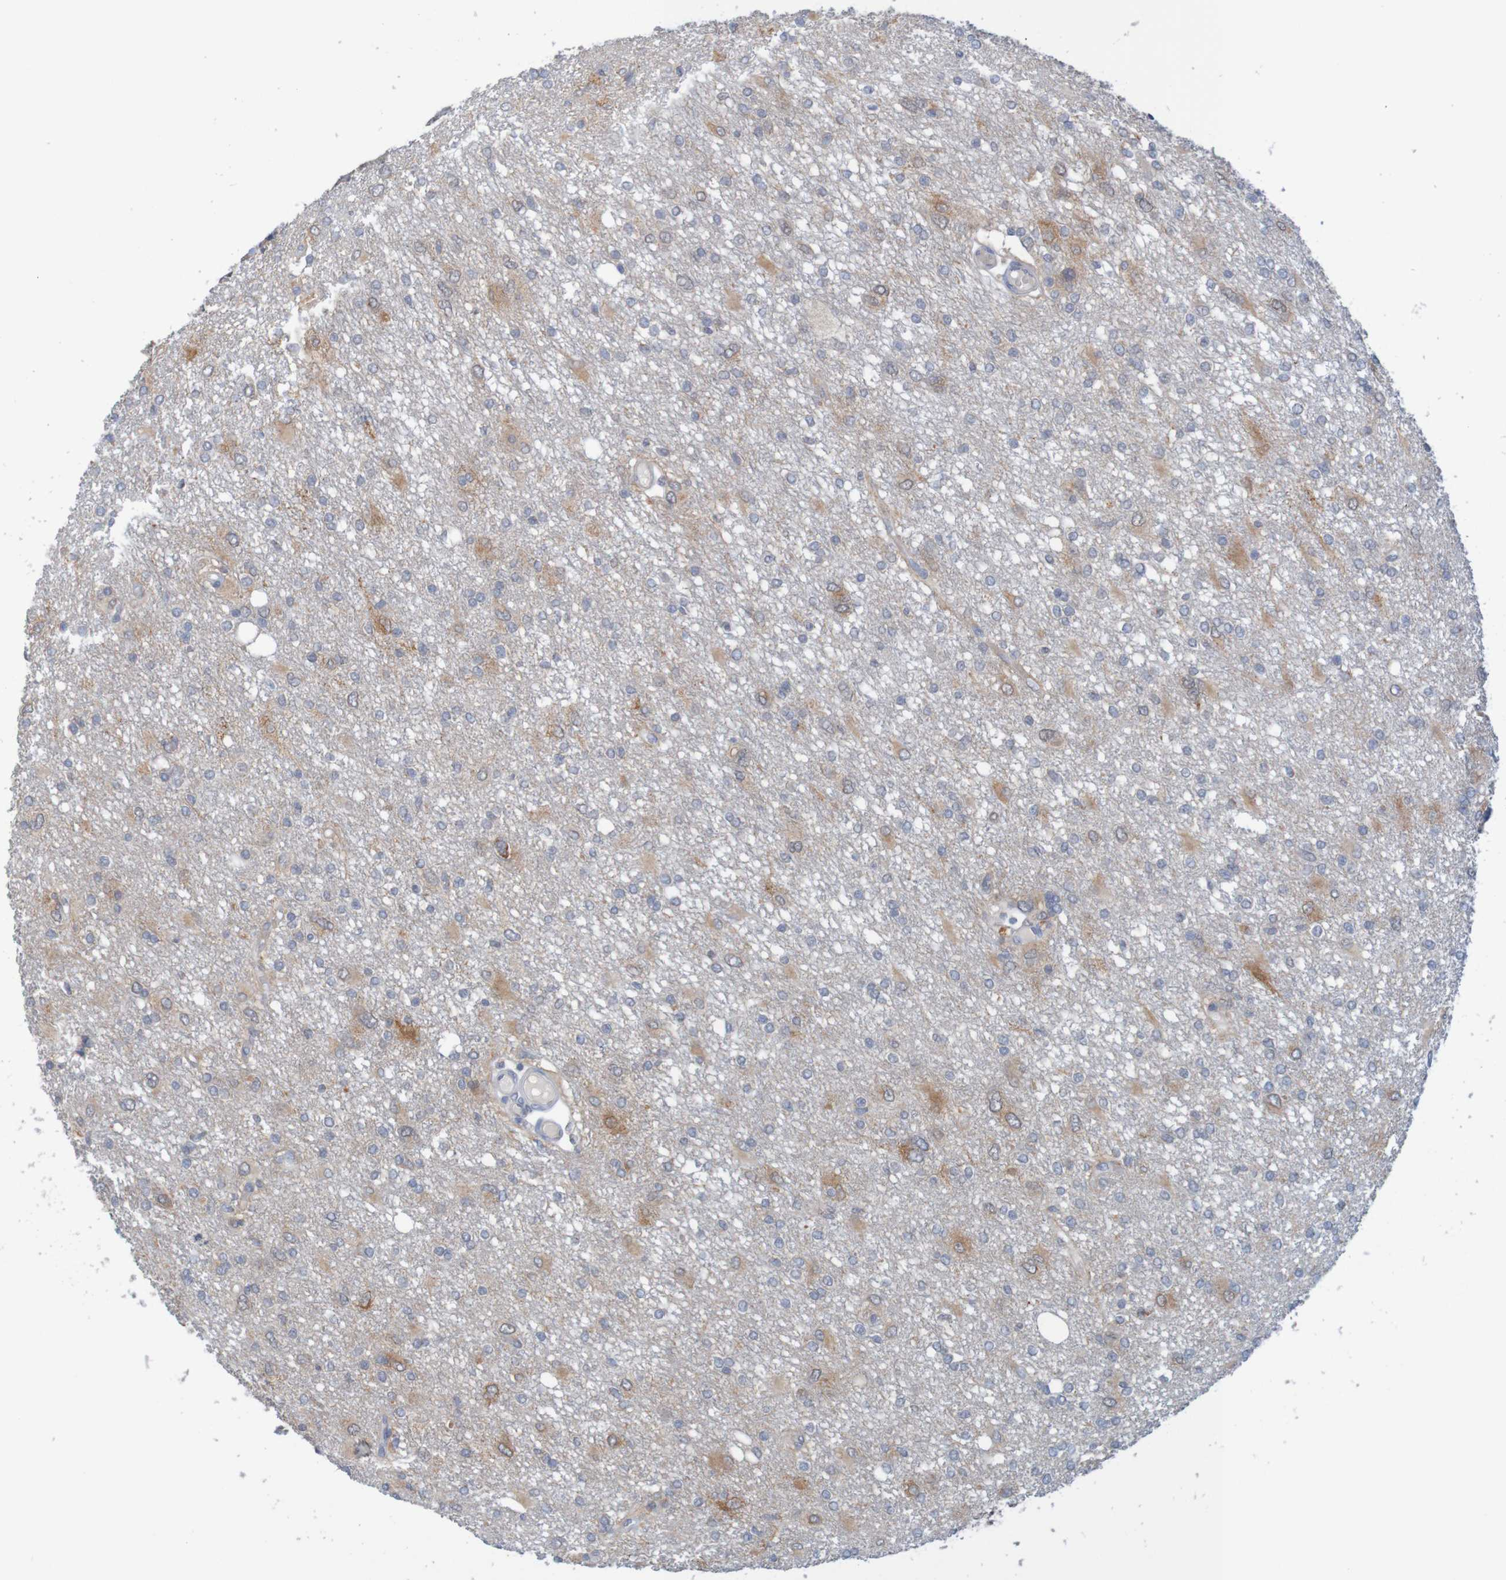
{"staining": {"intensity": "moderate", "quantity": "<25%", "location": "cytoplasmic/membranous"}, "tissue": "glioma", "cell_type": "Tumor cells", "image_type": "cancer", "snomed": [{"axis": "morphology", "description": "Glioma, malignant, High grade"}, {"axis": "topography", "description": "Brain"}], "caption": "IHC staining of glioma, which shows low levels of moderate cytoplasmic/membranous positivity in approximately <25% of tumor cells indicating moderate cytoplasmic/membranous protein staining. The staining was performed using DAB (brown) for protein detection and nuclei were counterstained in hematoxylin (blue).", "gene": "NAV2", "patient": {"sex": "female", "age": 59}}